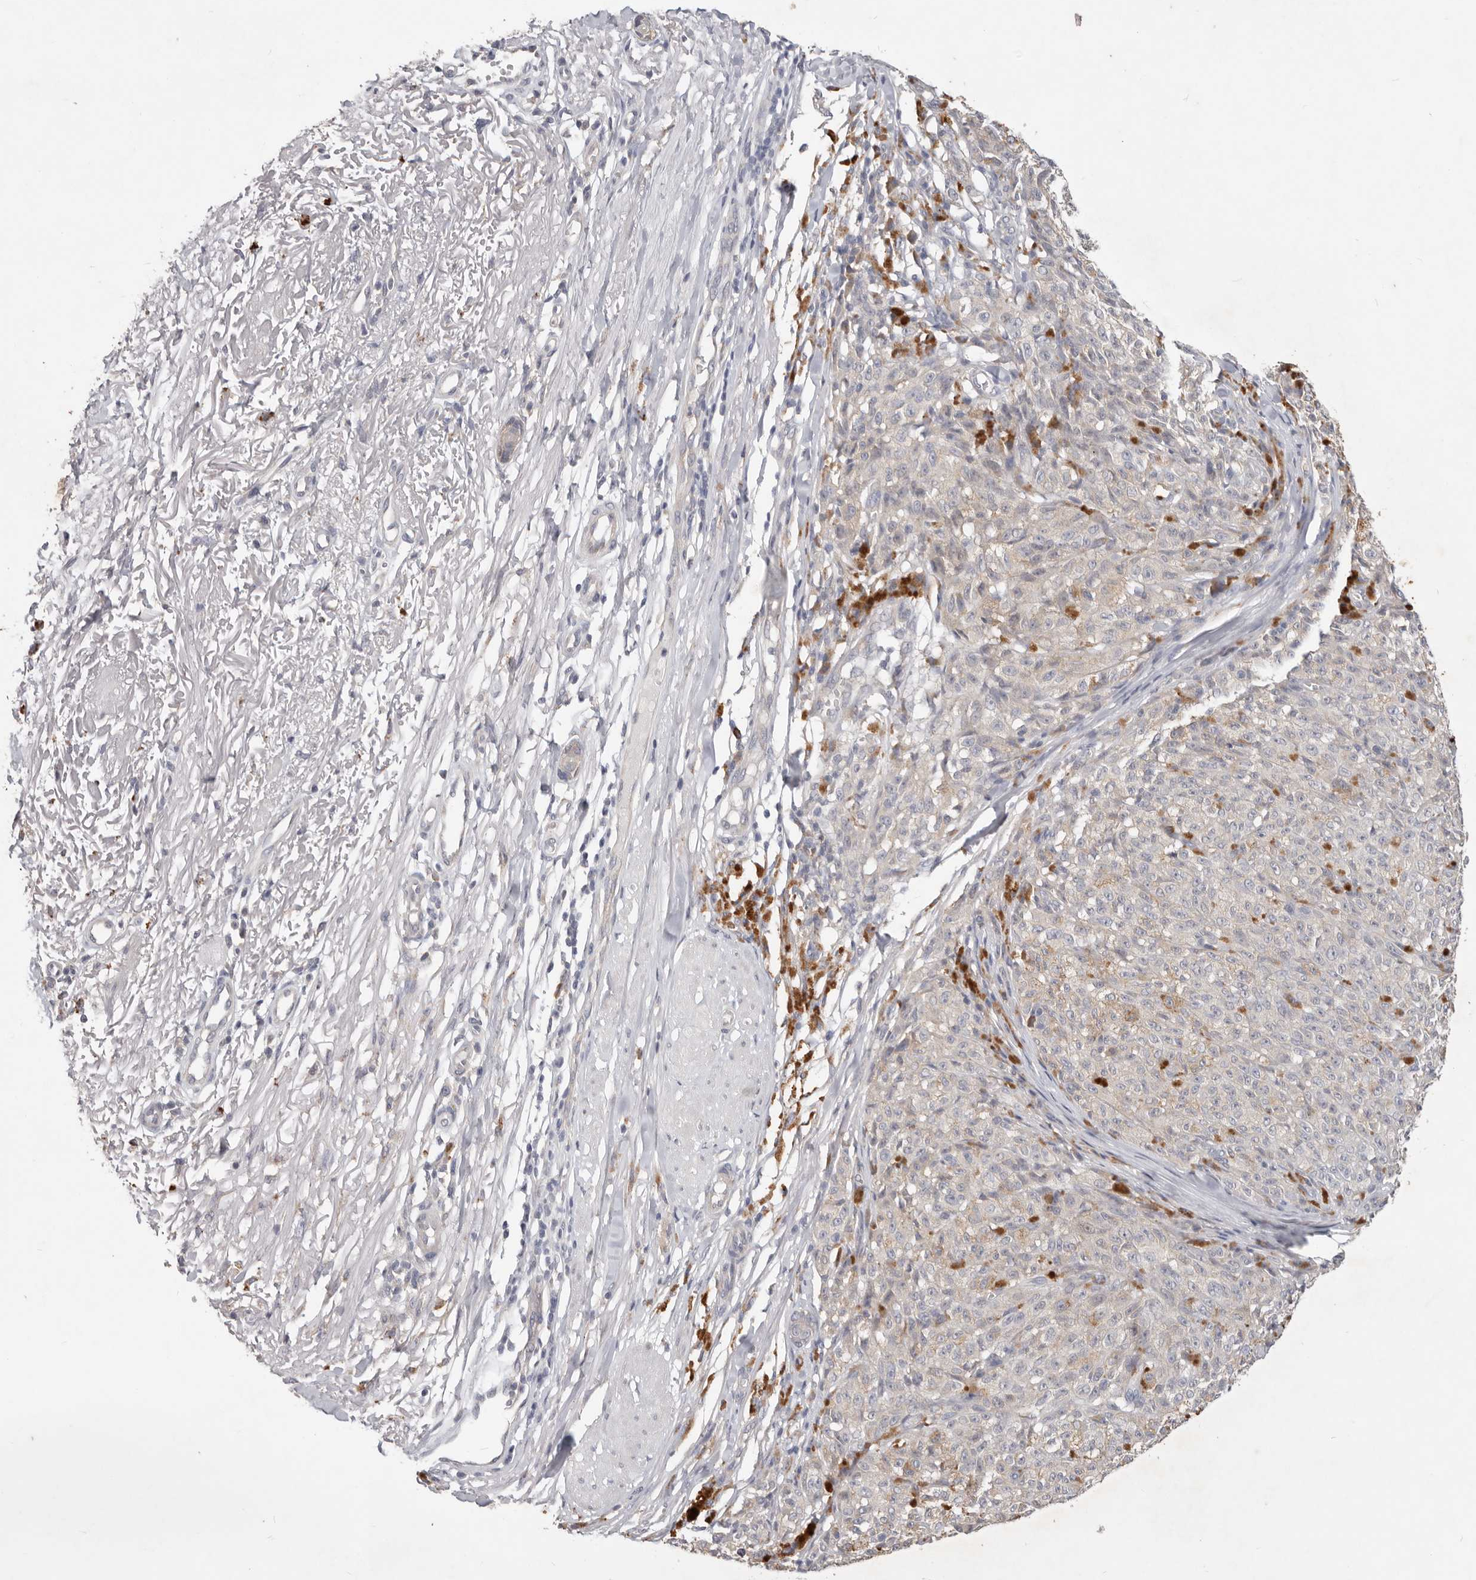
{"staining": {"intensity": "negative", "quantity": "none", "location": "none"}, "tissue": "melanoma", "cell_type": "Tumor cells", "image_type": "cancer", "snomed": [{"axis": "morphology", "description": "Malignant melanoma, NOS"}, {"axis": "topography", "description": "Skin"}], "caption": "The immunohistochemistry micrograph has no significant staining in tumor cells of malignant melanoma tissue. (DAB immunohistochemistry (IHC), high magnification).", "gene": "WDR77", "patient": {"sex": "female", "age": 82}}